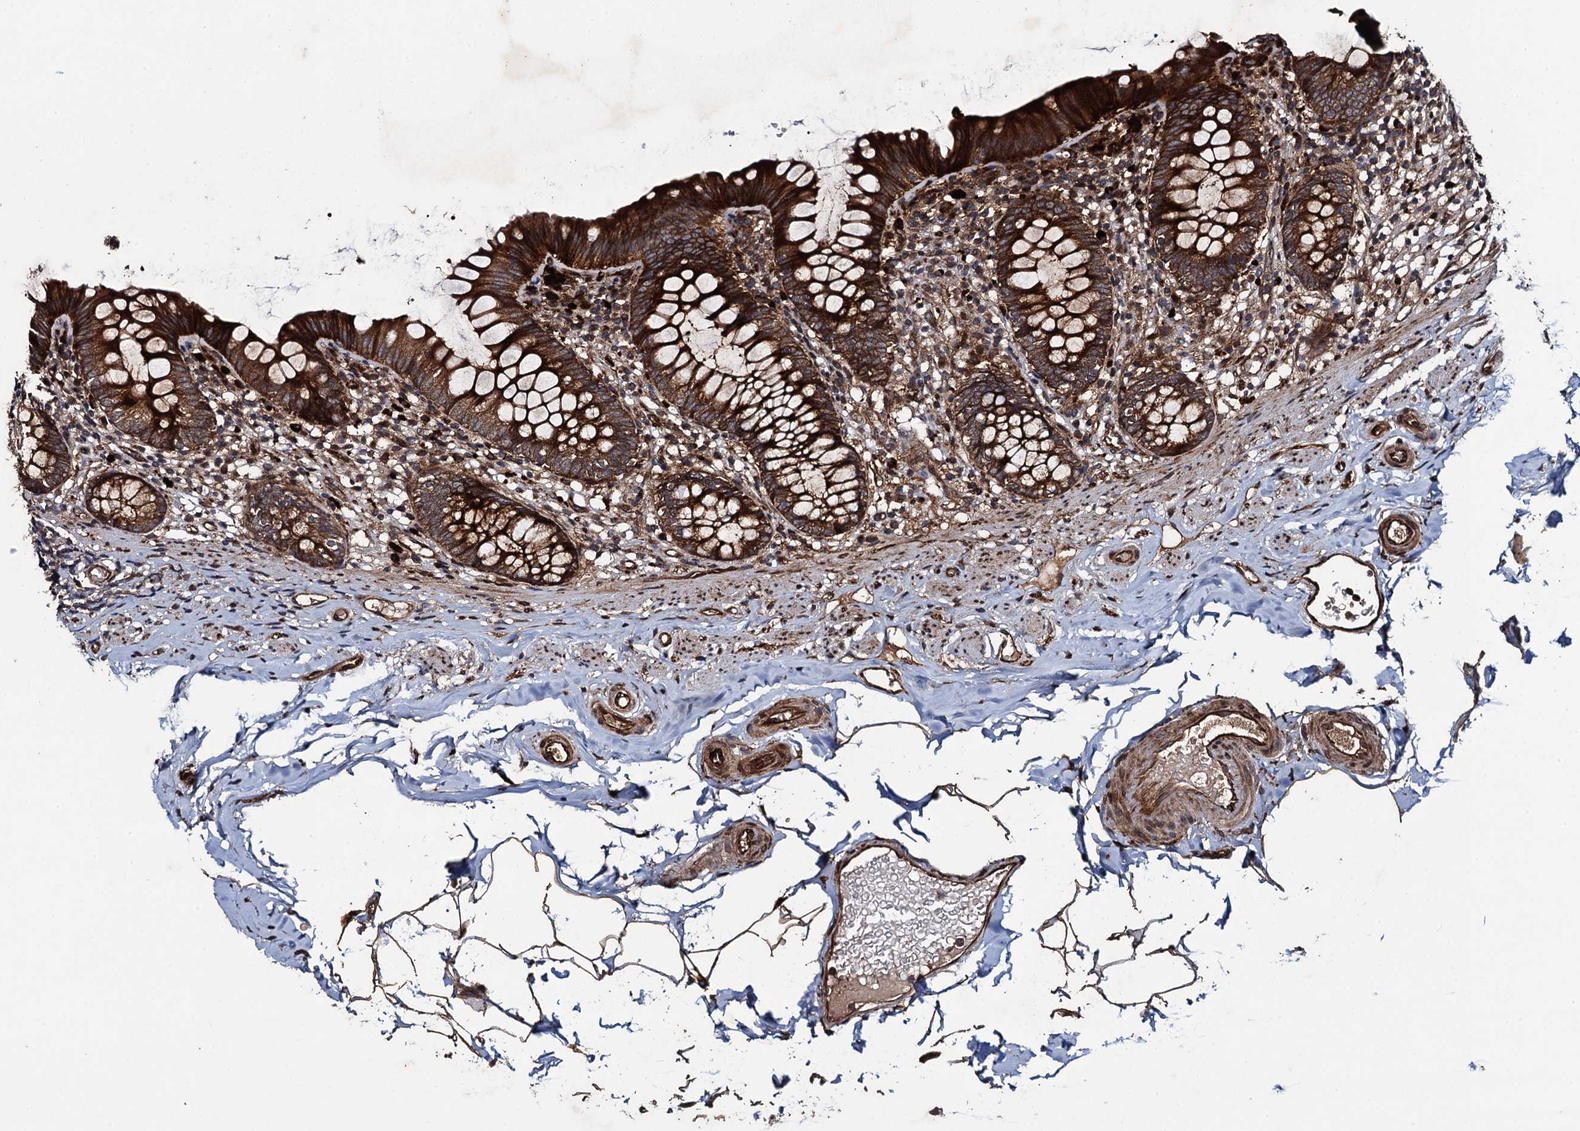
{"staining": {"intensity": "strong", "quantity": ">75%", "location": "cytoplasmic/membranous"}, "tissue": "appendix", "cell_type": "Glandular cells", "image_type": "normal", "snomed": [{"axis": "morphology", "description": "Normal tissue, NOS"}, {"axis": "topography", "description": "Appendix"}], "caption": "Approximately >75% of glandular cells in unremarkable human appendix exhibit strong cytoplasmic/membranous protein staining as visualized by brown immunohistochemical staining.", "gene": "RHOBTB1", "patient": {"sex": "male", "age": 55}}